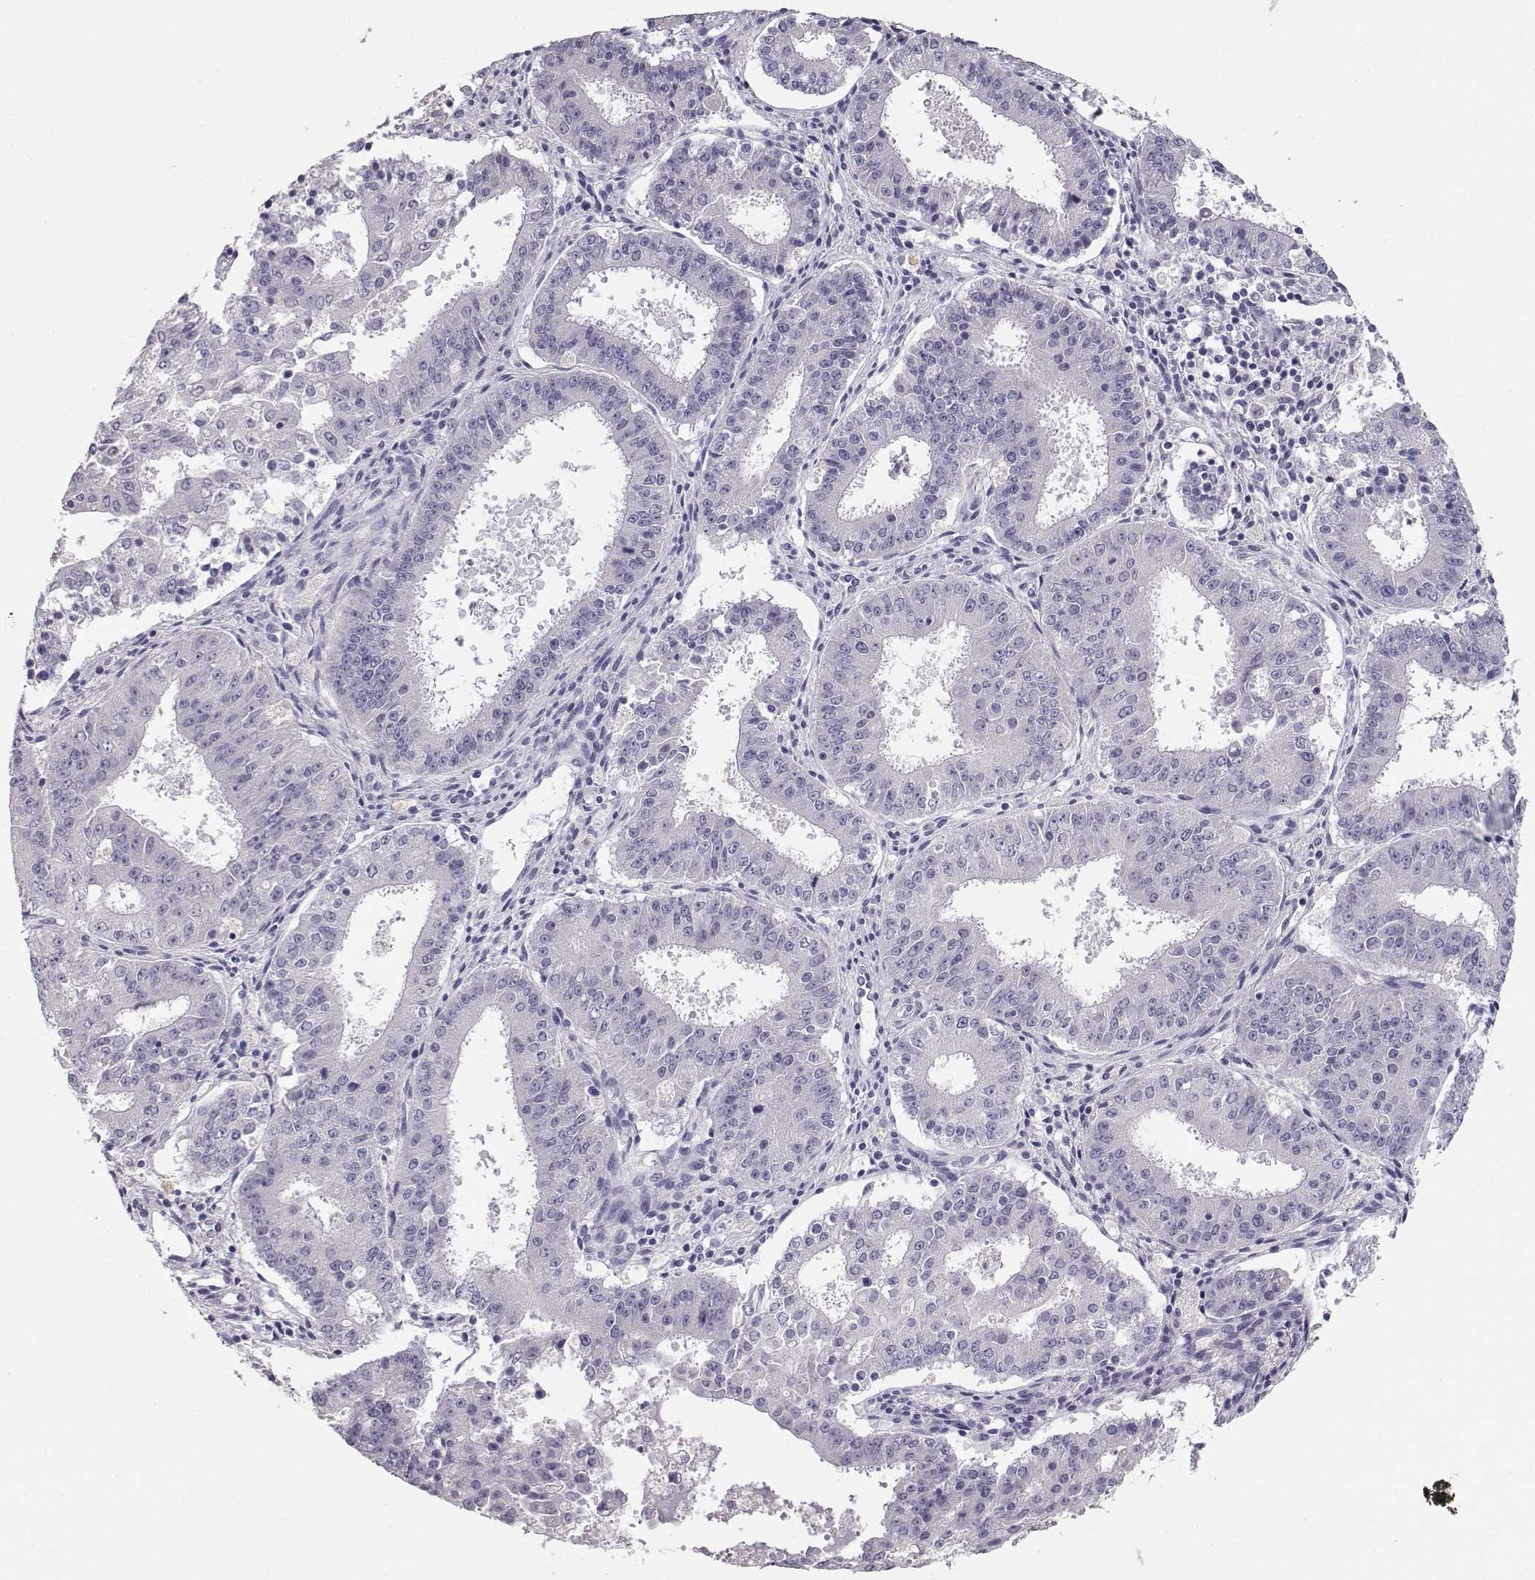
{"staining": {"intensity": "negative", "quantity": "none", "location": "none"}, "tissue": "ovarian cancer", "cell_type": "Tumor cells", "image_type": "cancer", "snomed": [{"axis": "morphology", "description": "Carcinoma, endometroid"}, {"axis": "topography", "description": "Ovary"}], "caption": "A photomicrograph of human ovarian endometroid carcinoma is negative for staining in tumor cells.", "gene": "MAGEC1", "patient": {"sex": "female", "age": 42}}